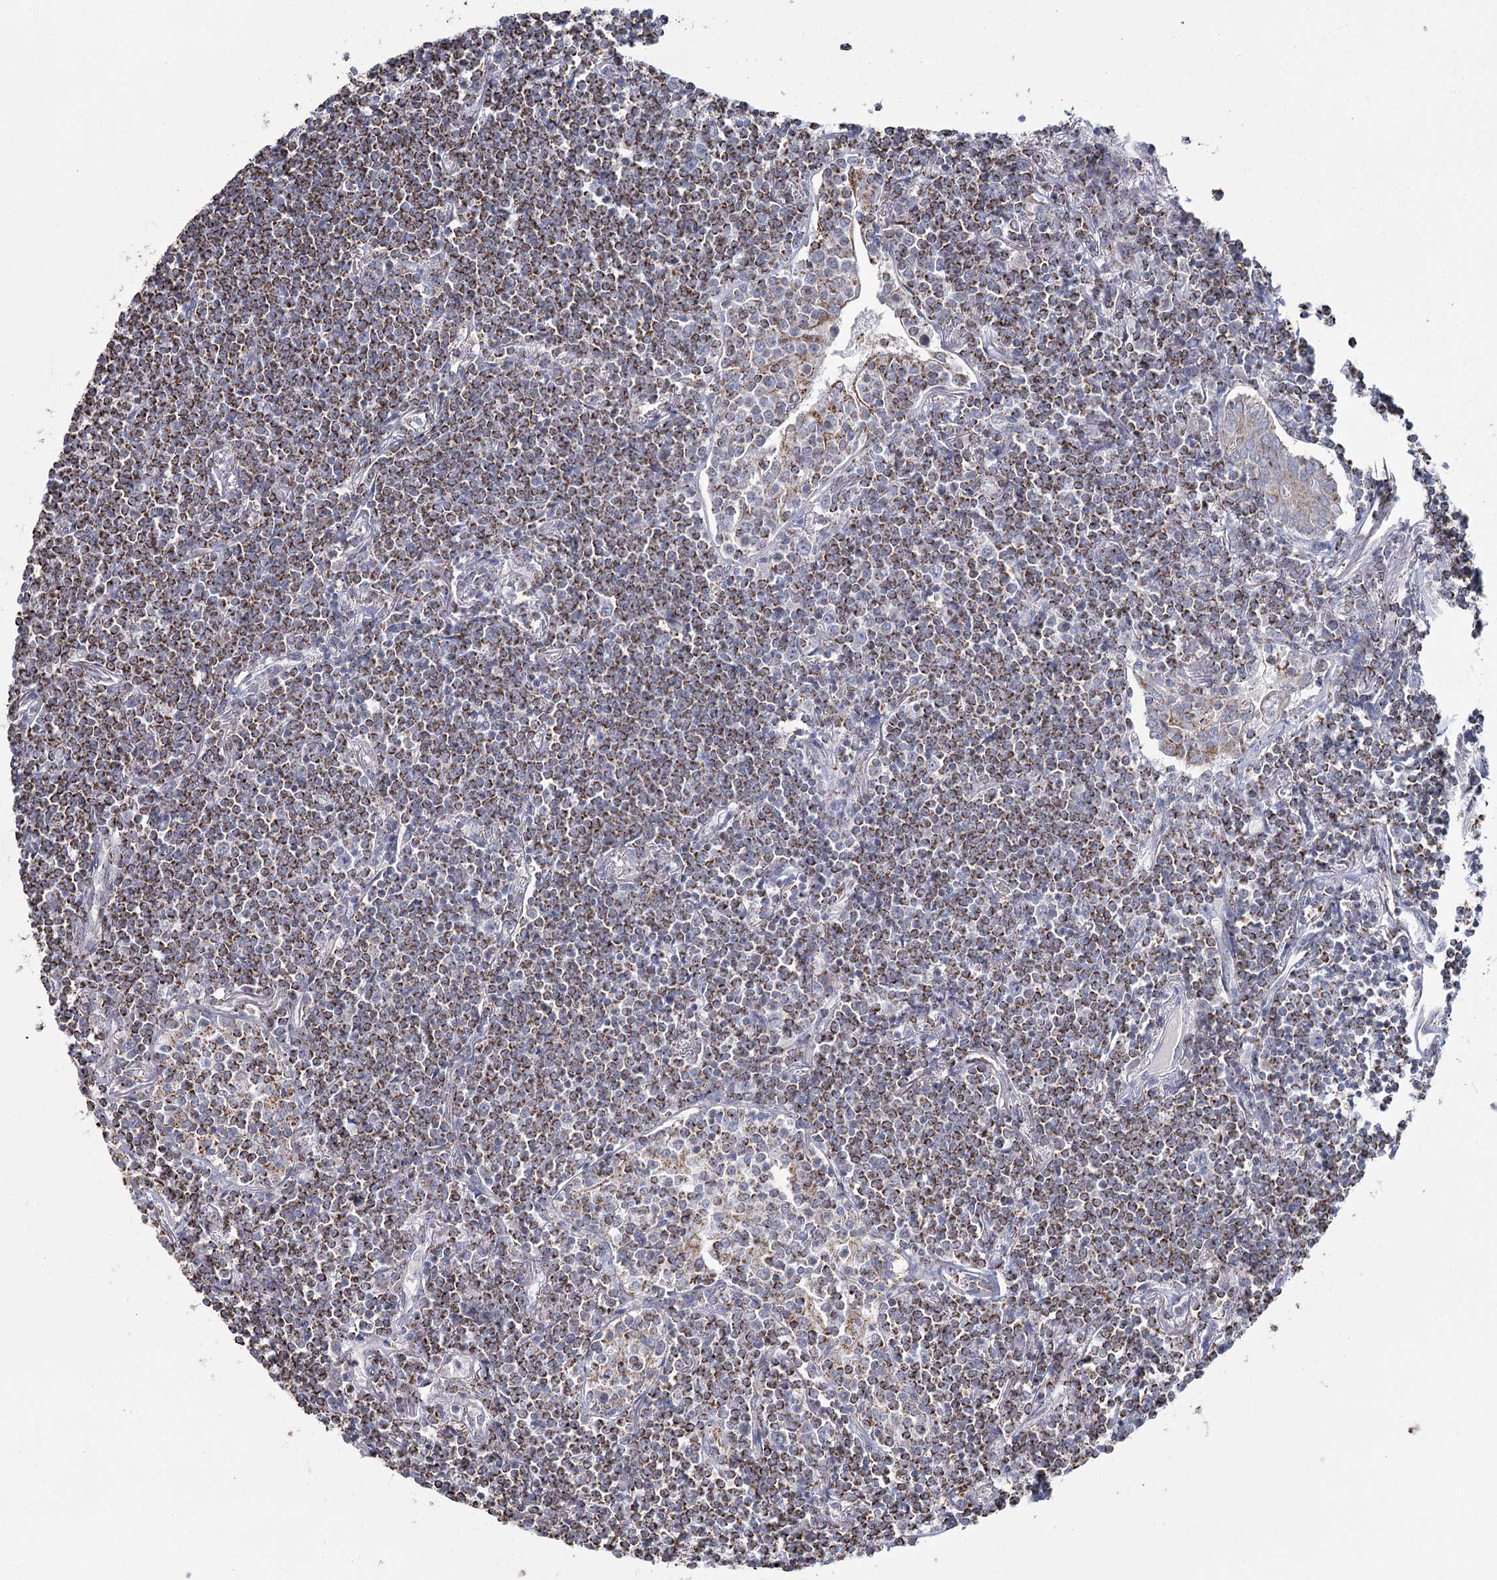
{"staining": {"intensity": "strong", "quantity": ">75%", "location": "cytoplasmic/membranous"}, "tissue": "lymphoma", "cell_type": "Tumor cells", "image_type": "cancer", "snomed": [{"axis": "morphology", "description": "Malignant lymphoma, non-Hodgkin's type, Low grade"}, {"axis": "topography", "description": "Lung"}], "caption": "A high amount of strong cytoplasmic/membranous positivity is present in about >75% of tumor cells in malignant lymphoma, non-Hodgkin's type (low-grade) tissue.", "gene": "MRPL44", "patient": {"sex": "female", "age": 71}}